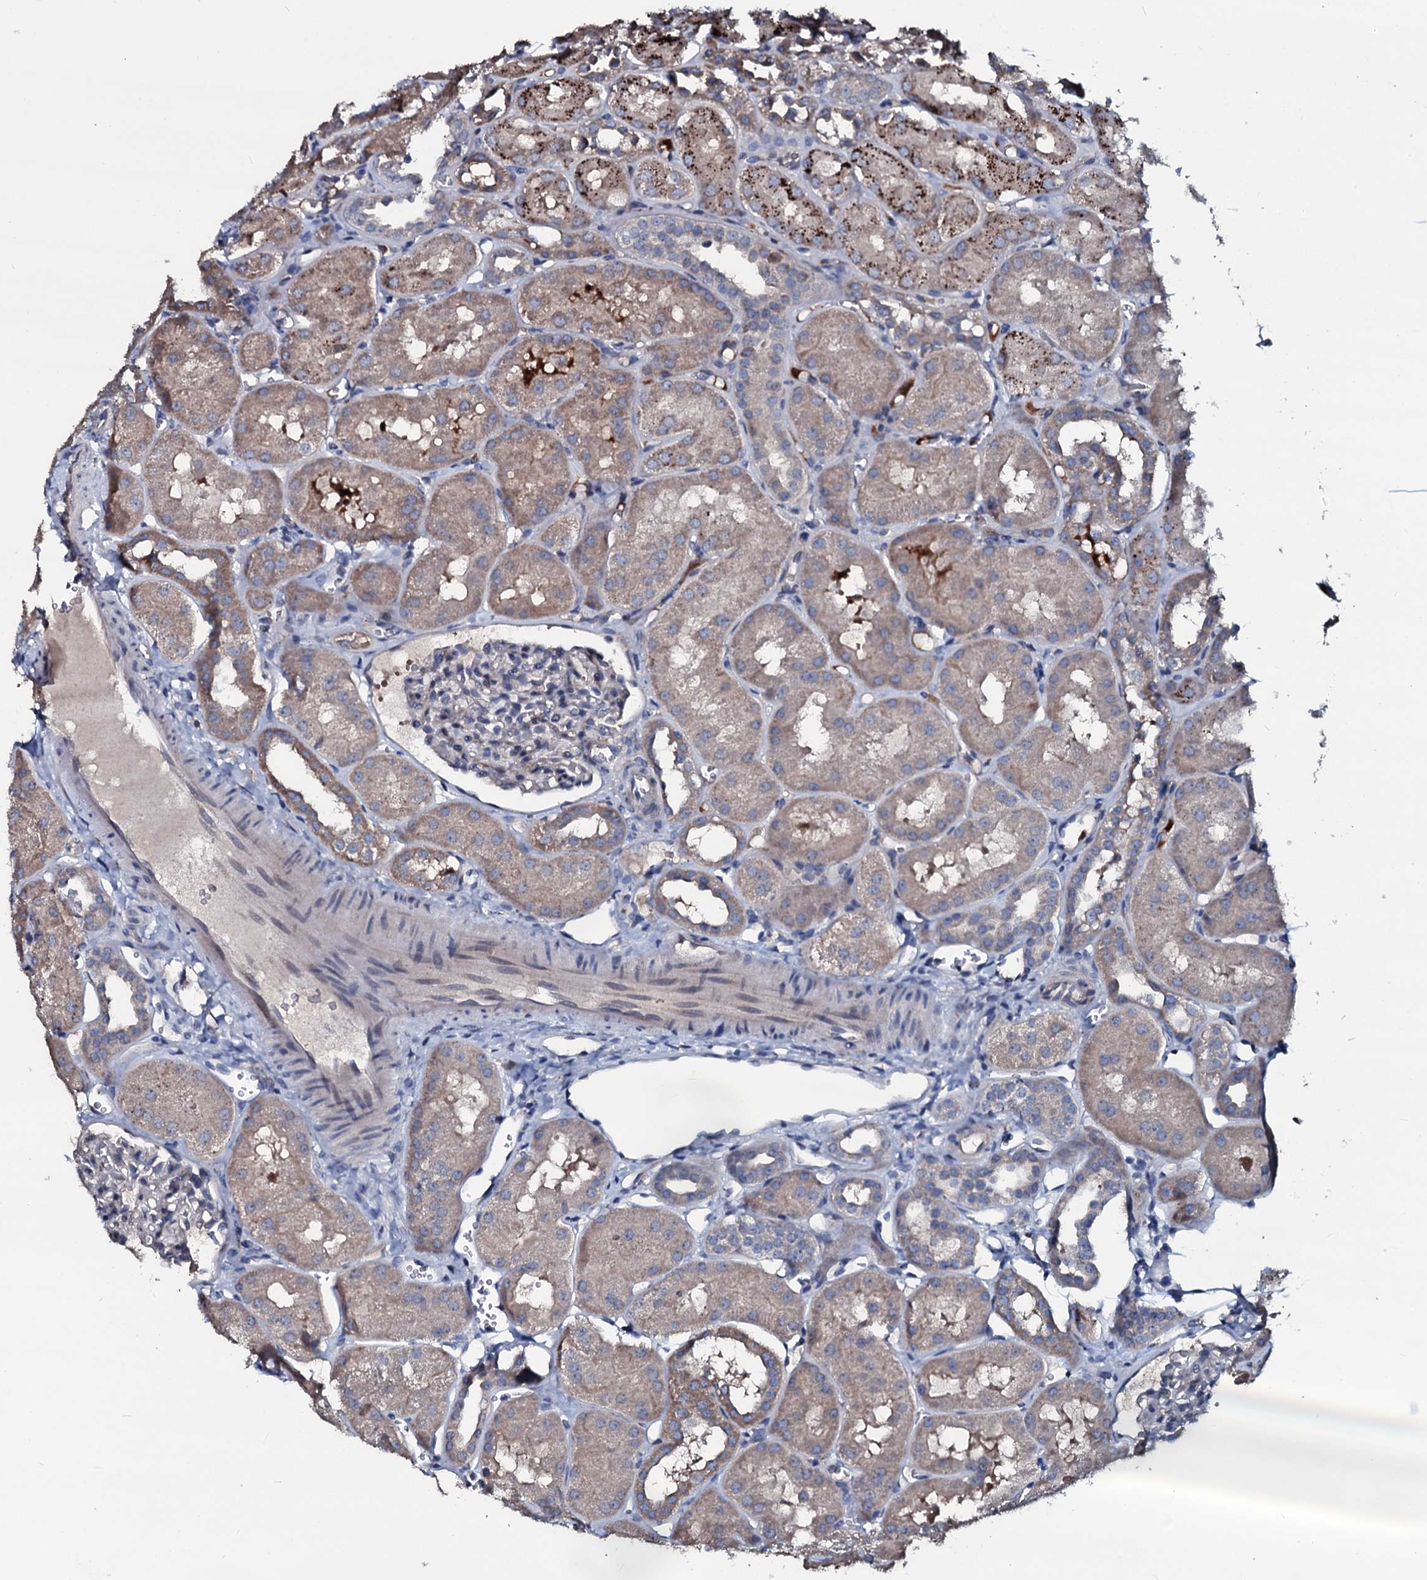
{"staining": {"intensity": "negative", "quantity": "none", "location": "none"}, "tissue": "kidney", "cell_type": "Cells in glomeruli", "image_type": "normal", "snomed": [{"axis": "morphology", "description": "Normal tissue, NOS"}, {"axis": "topography", "description": "Kidney"}, {"axis": "topography", "description": "Urinary bladder"}], "caption": "Immunohistochemistry image of unremarkable kidney: kidney stained with DAB (3,3'-diaminobenzidine) displays no significant protein expression in cells in glomeruli.", "gene": "IL12B", "patient": {"sex": "male", "age": 16}}